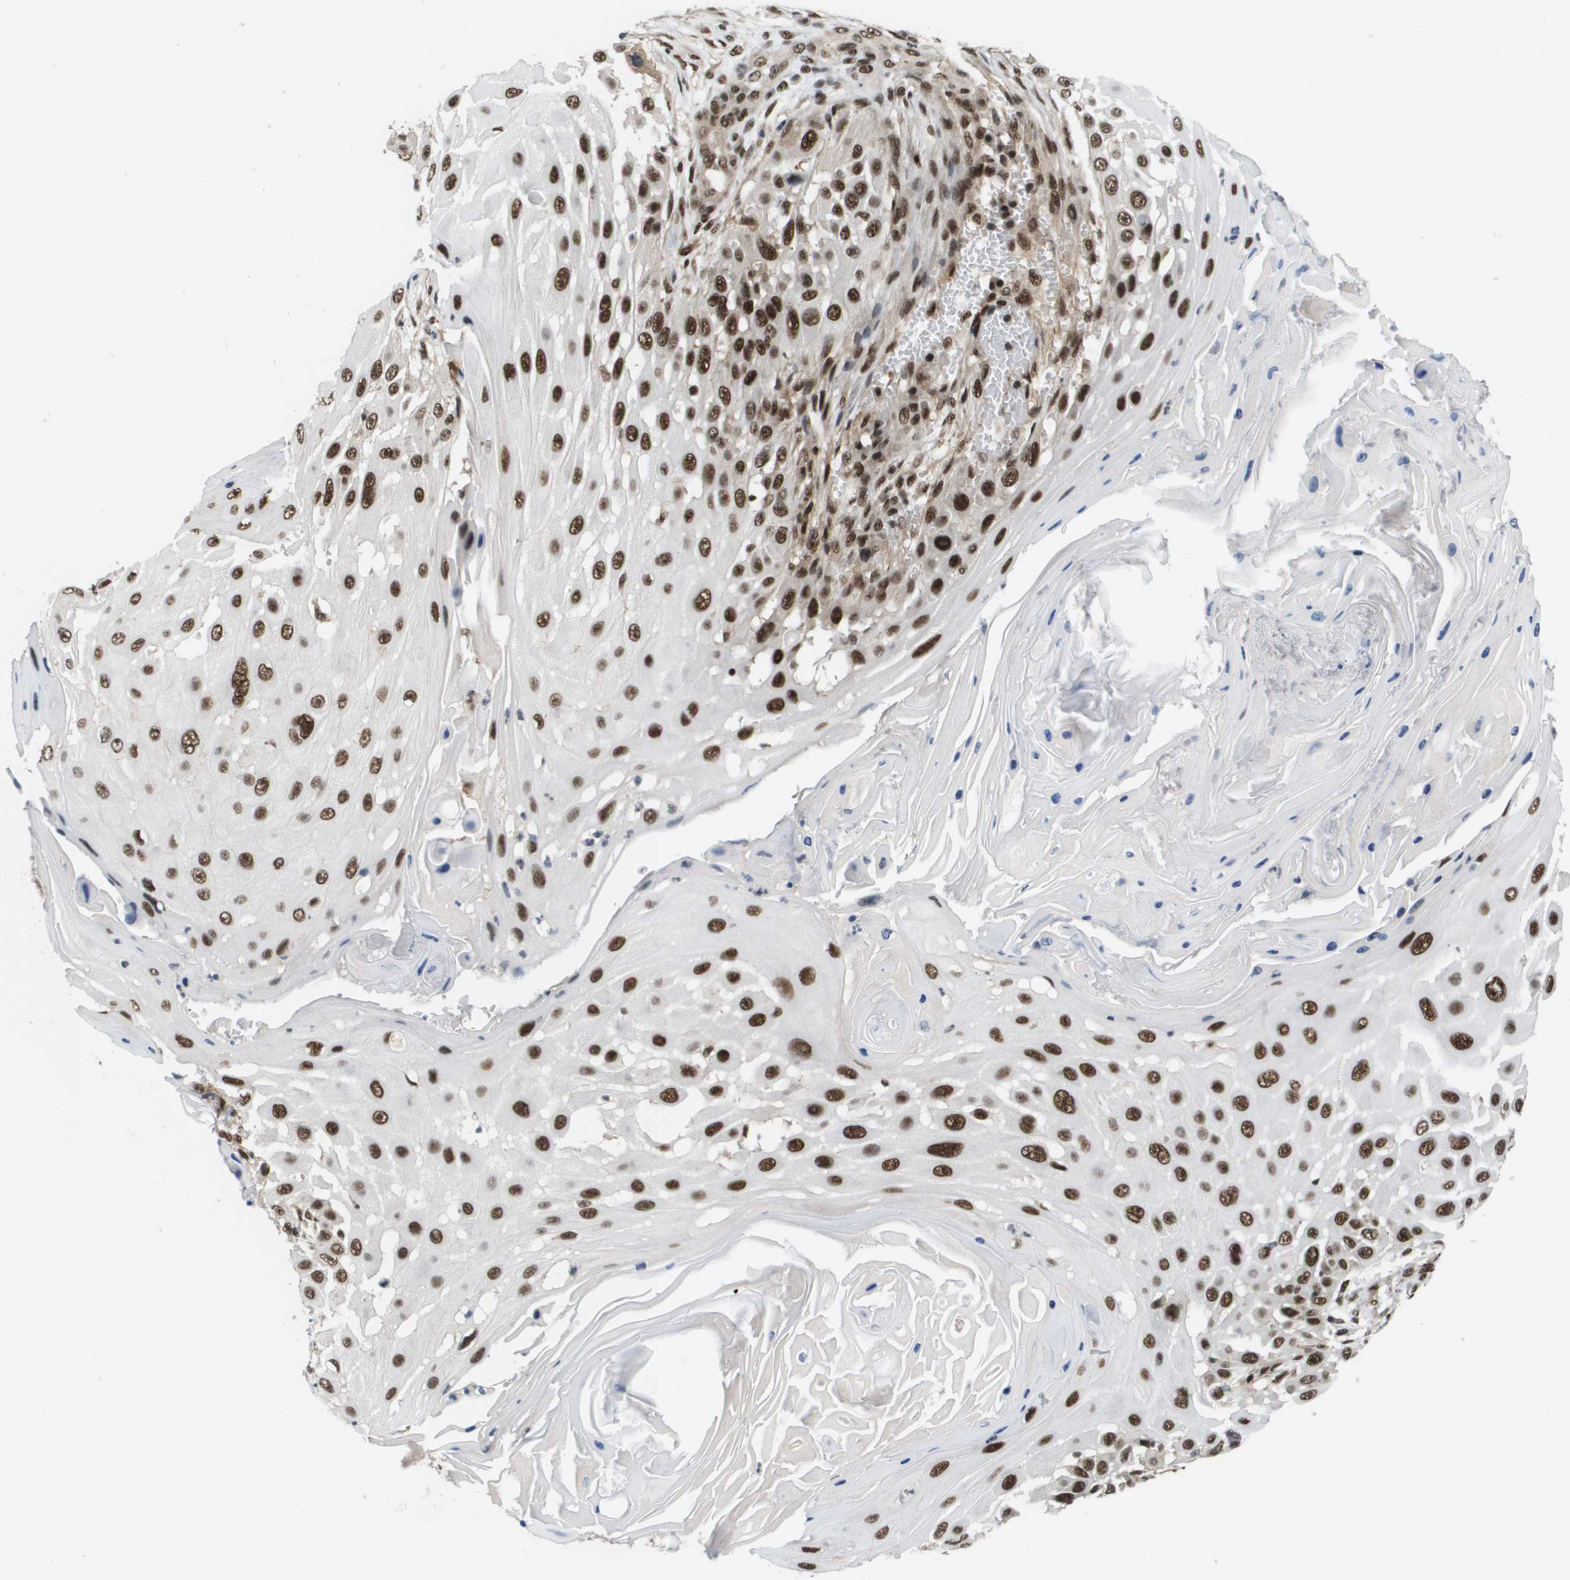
{"staining": {"intensity": "strong", "quantity": ">75%", "location": "nuclear"}, "tissue": "skin cancer", "cell_type": "Tumor cells", "image_type": "cancer", "snomed": [{"axis": "morphology", "description": "Squamous cell carcinoma, NOS"}, {"axis": "topography", "description": "Skin"}], "caption": "Immunohistochemistry (IHC) image of neoplastic tissue: human skin cancer (squamous cell carcinoma) stained using immunohistochemistry (IHC) demonstrates high levels of strong protein expression localized specifically in the nuclear of tumor cells, appearing as a nuclear brown color.", "gene": "PRCC", "patient": {"sex": "female", "age": 44}}